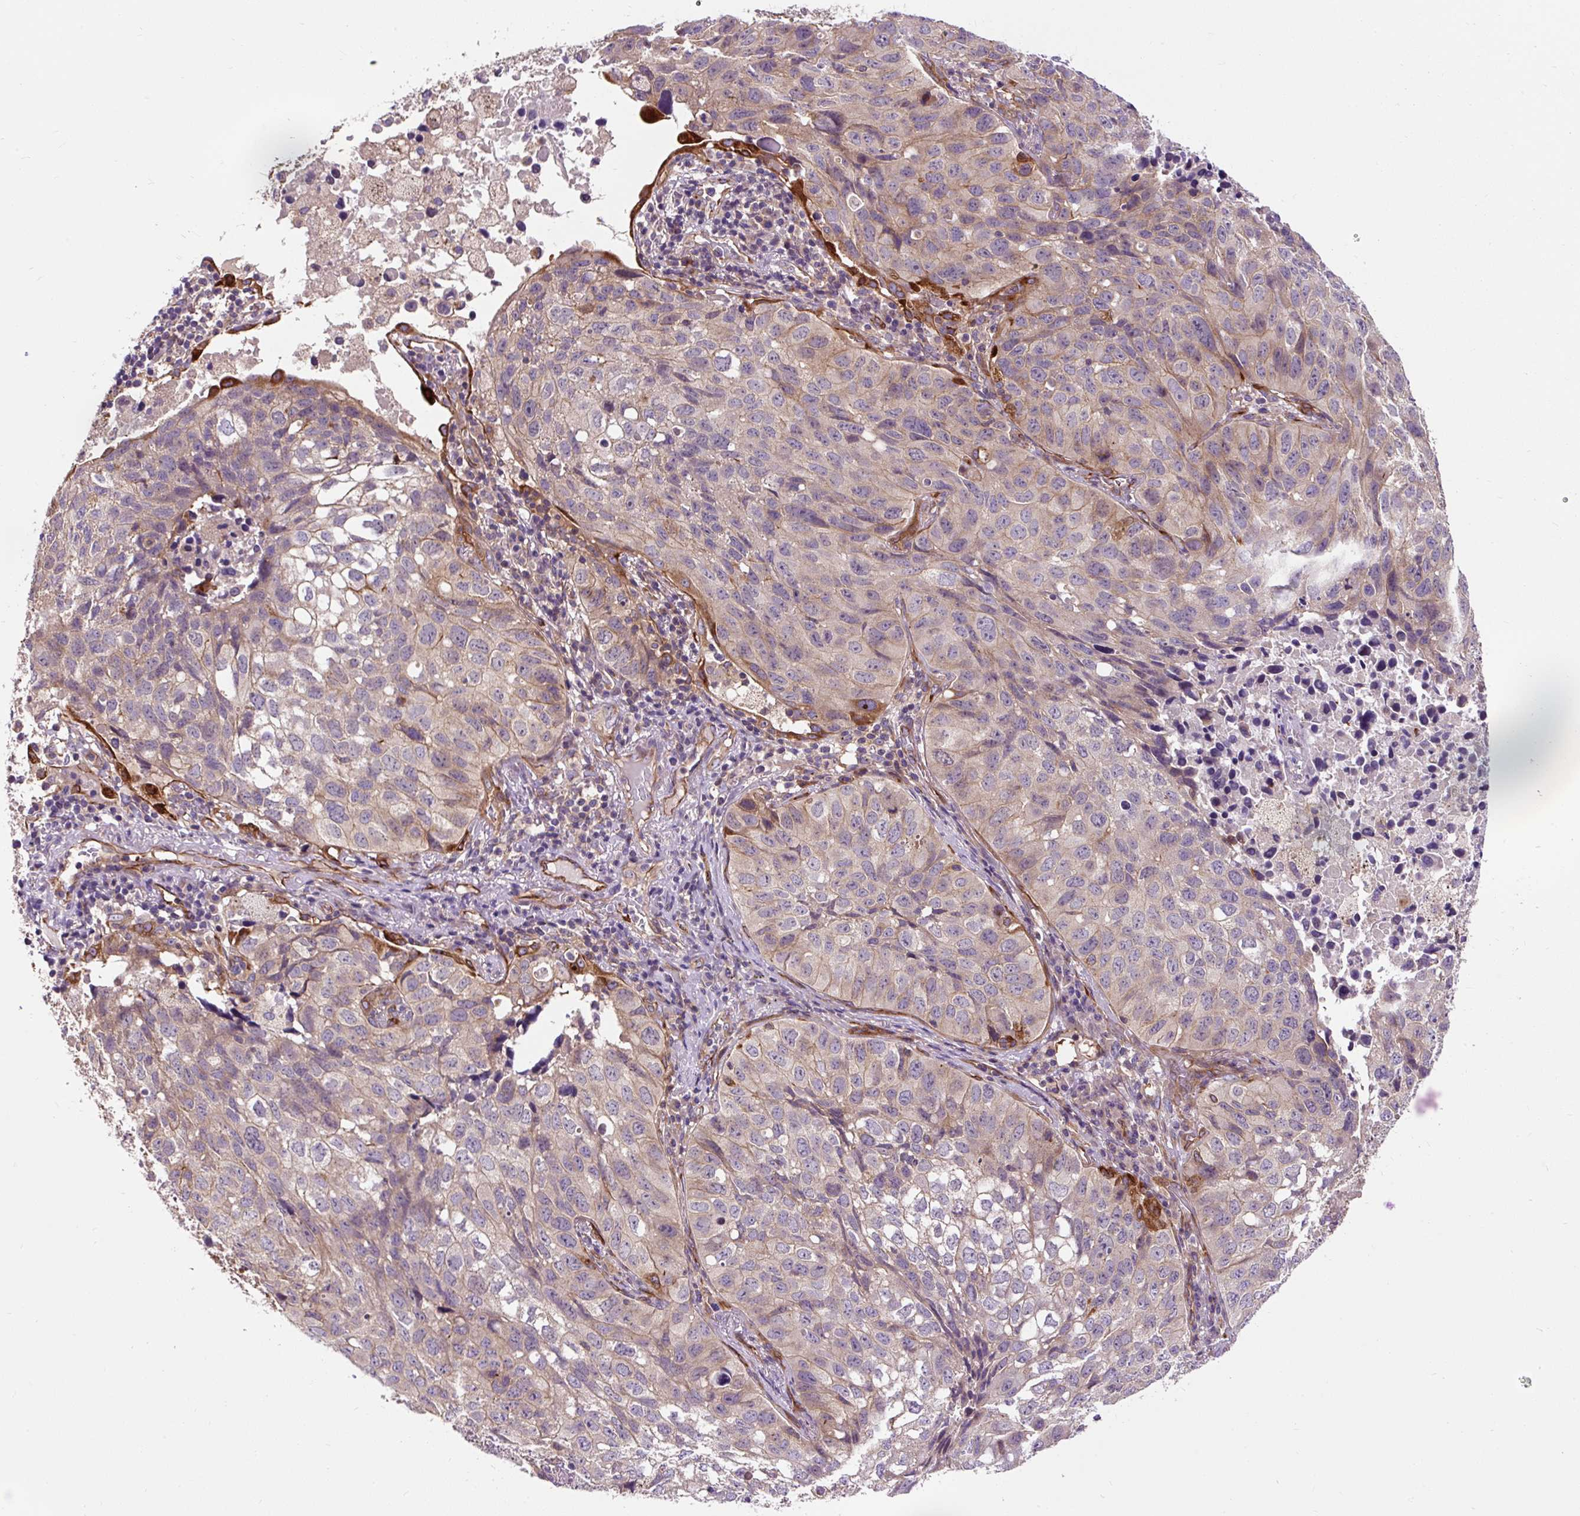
{"staining": {"intensity": "moderate", "quantity": "<25%", "location": "cytoplasmic/membranous"}, "tissue": "lung cancer", "cell_type": "Tumor cells", "image_type": "cancer", "snomed": [{"axis": "morphology", "description": "Squamous cell carcinoma, NOS"}, {"axis": "topography", "description": "Lung"}], "caption": "Protein staining of lung squamous cell carcinoma tissue reveals moderate cytoplasmic/membranous expression in about <25% of tumor cells.", "gene": "PCDHGB3", "patient": {"sex": "male", "age": 60}}